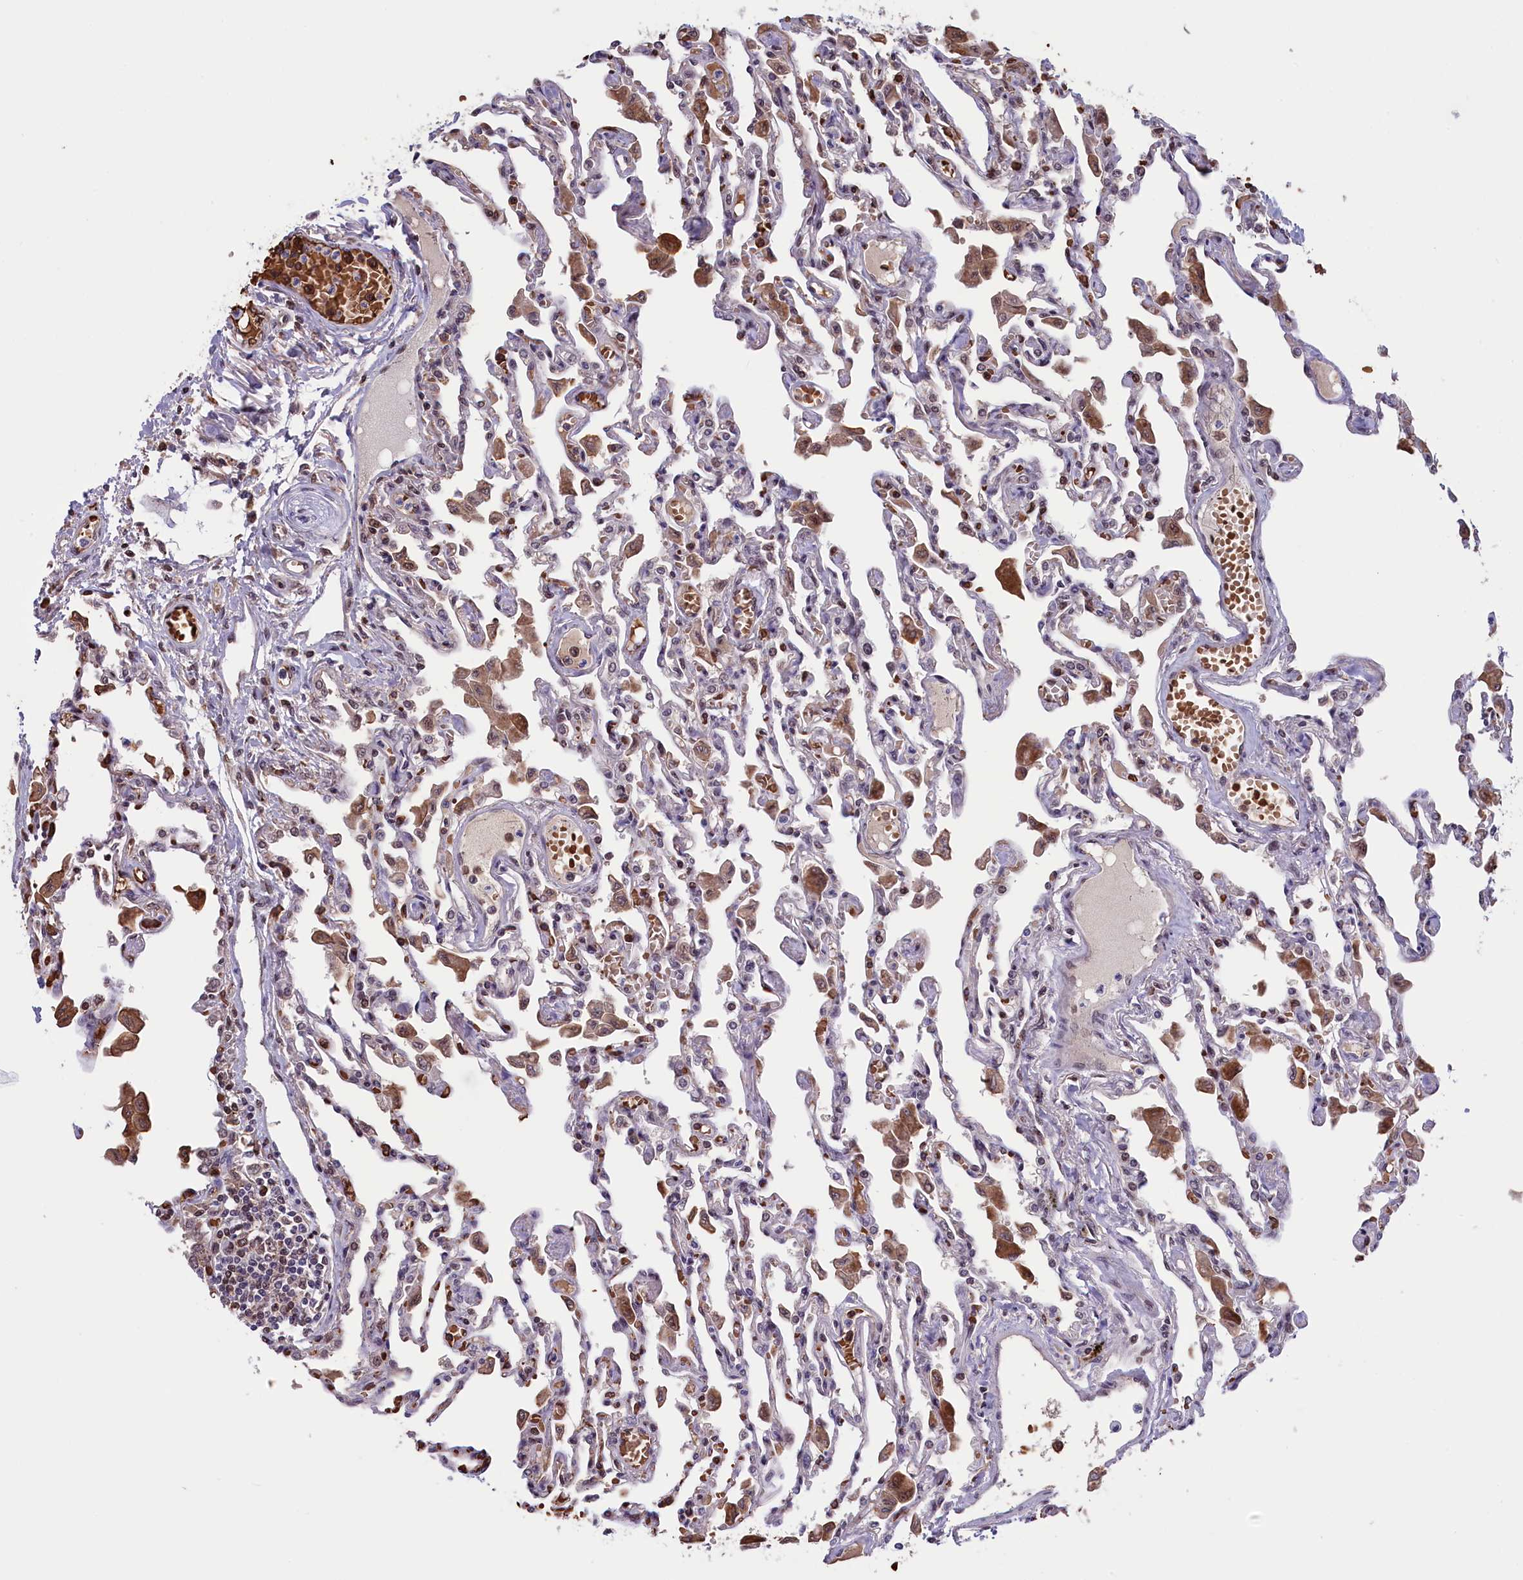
{"staining": {"intensity": "moderate", "quantity": "<25%", "location": "nuclear"}, "tissue": "lung", "cell_type": "Alveolar cells", "image_type": "normal", "snomed": [{"axis": "morphology", "description": "Normal tissue, NOS"}, {"axis": "topography", "description": "Bronchus"}, {"axis": "topography", "description": "Lung"}], "caption": "Immunohistochemistry (IHC) (DAB) staining of benign human lung shows moderate nuclear protein expression in approximately <25% of alveolar cells. (brown staining indicates protein expression, while blue staining denotes nuclei).", "gene": "MPHOSPH8", "patient": {"sex": "female", "age": 49}}